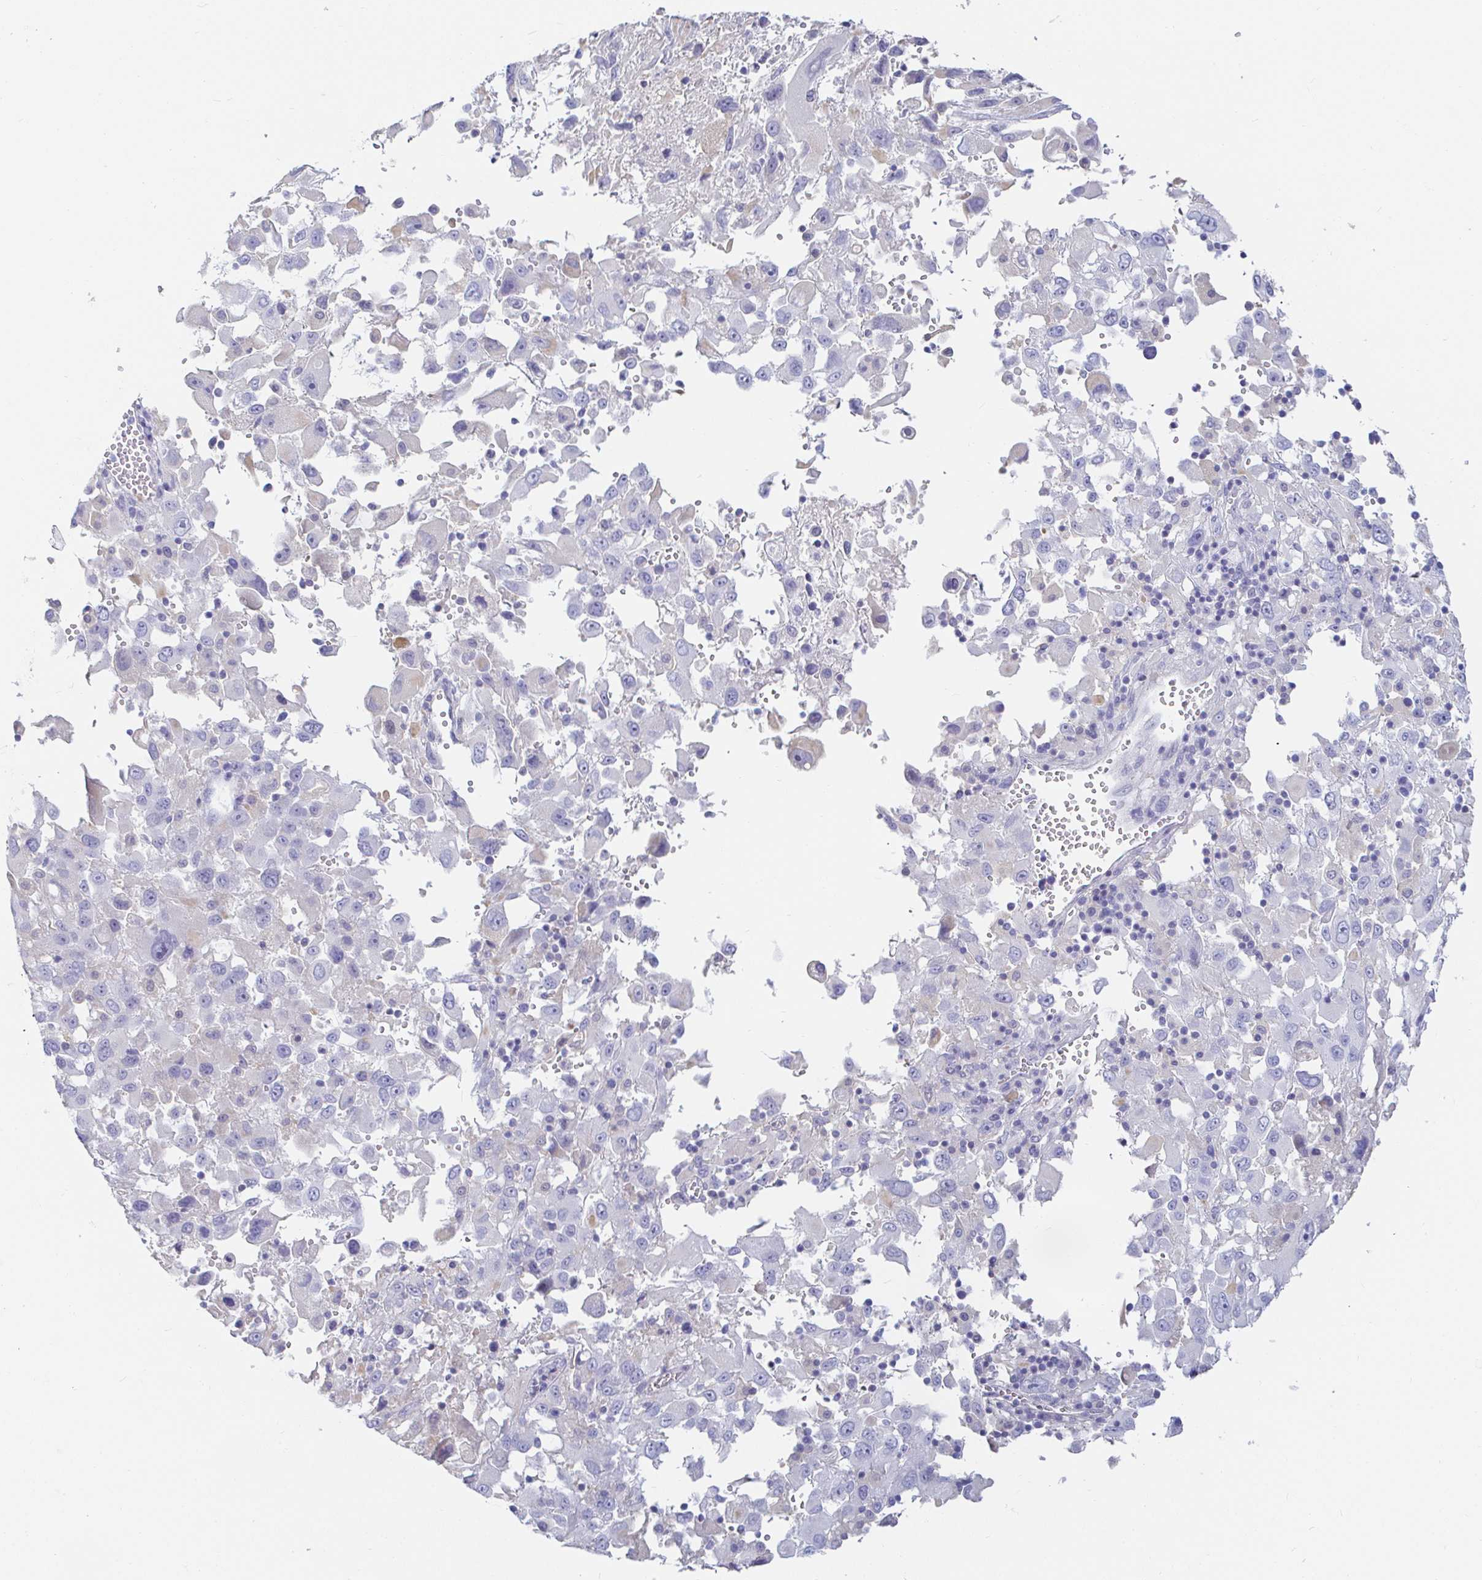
{"staining": {"intensity": "negative", "quantity": "none", "location": "none"}, "tissue": "melanoma", "cell_type": "Tumor cells", "image_type": "cancer", "snomed": [{"axis": "morphology", "description": "Malignant melanoma, Metastatic site"}, {"axis": "topography", "description": "Soft tissue"}], "caption": "A photomicrograph of melanoma stained for a protein displays no brown staining in tumor cells.", "gene": "PDE6B", "patient": {"sex": "male", "age": 50}}